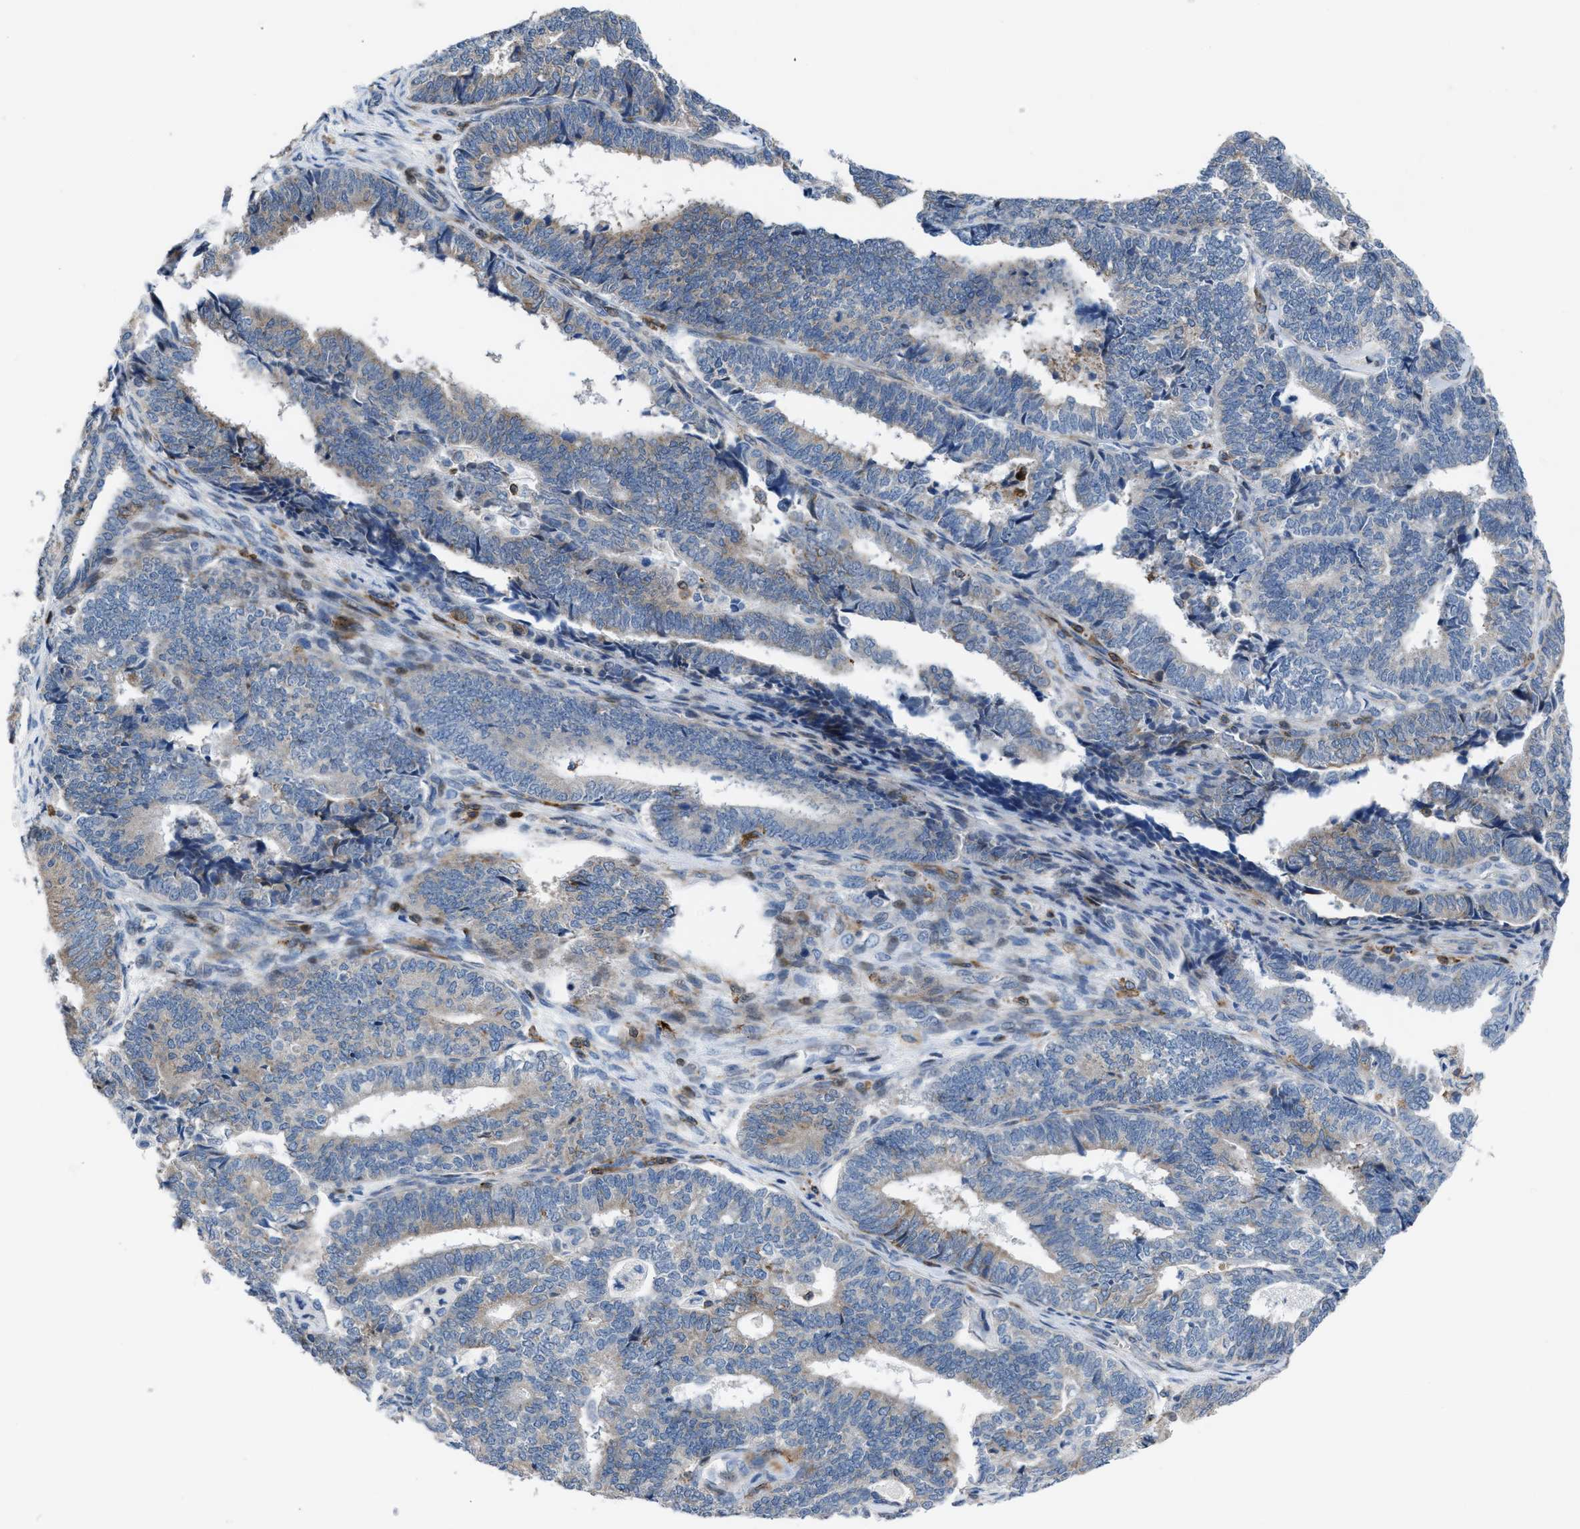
{"staining": {"intensity": "negative", "quantity": "none", "location": "none"}, "tissue": "endometrial cancer", "cell_type": "Tumor cells", "image_type": "cancer", "snomed": [{"axis": "morphology", "description": "Adenocarcinoma, NOS"}, {"axis": "topography", "description": "Endometrium"}], "caption": "Protein analysis of endometrial adenocarcinoma exhibits no significant expression in tumor cells.", "gene": "ATP9A", "patient": {"sex": "female", "age": 70}}